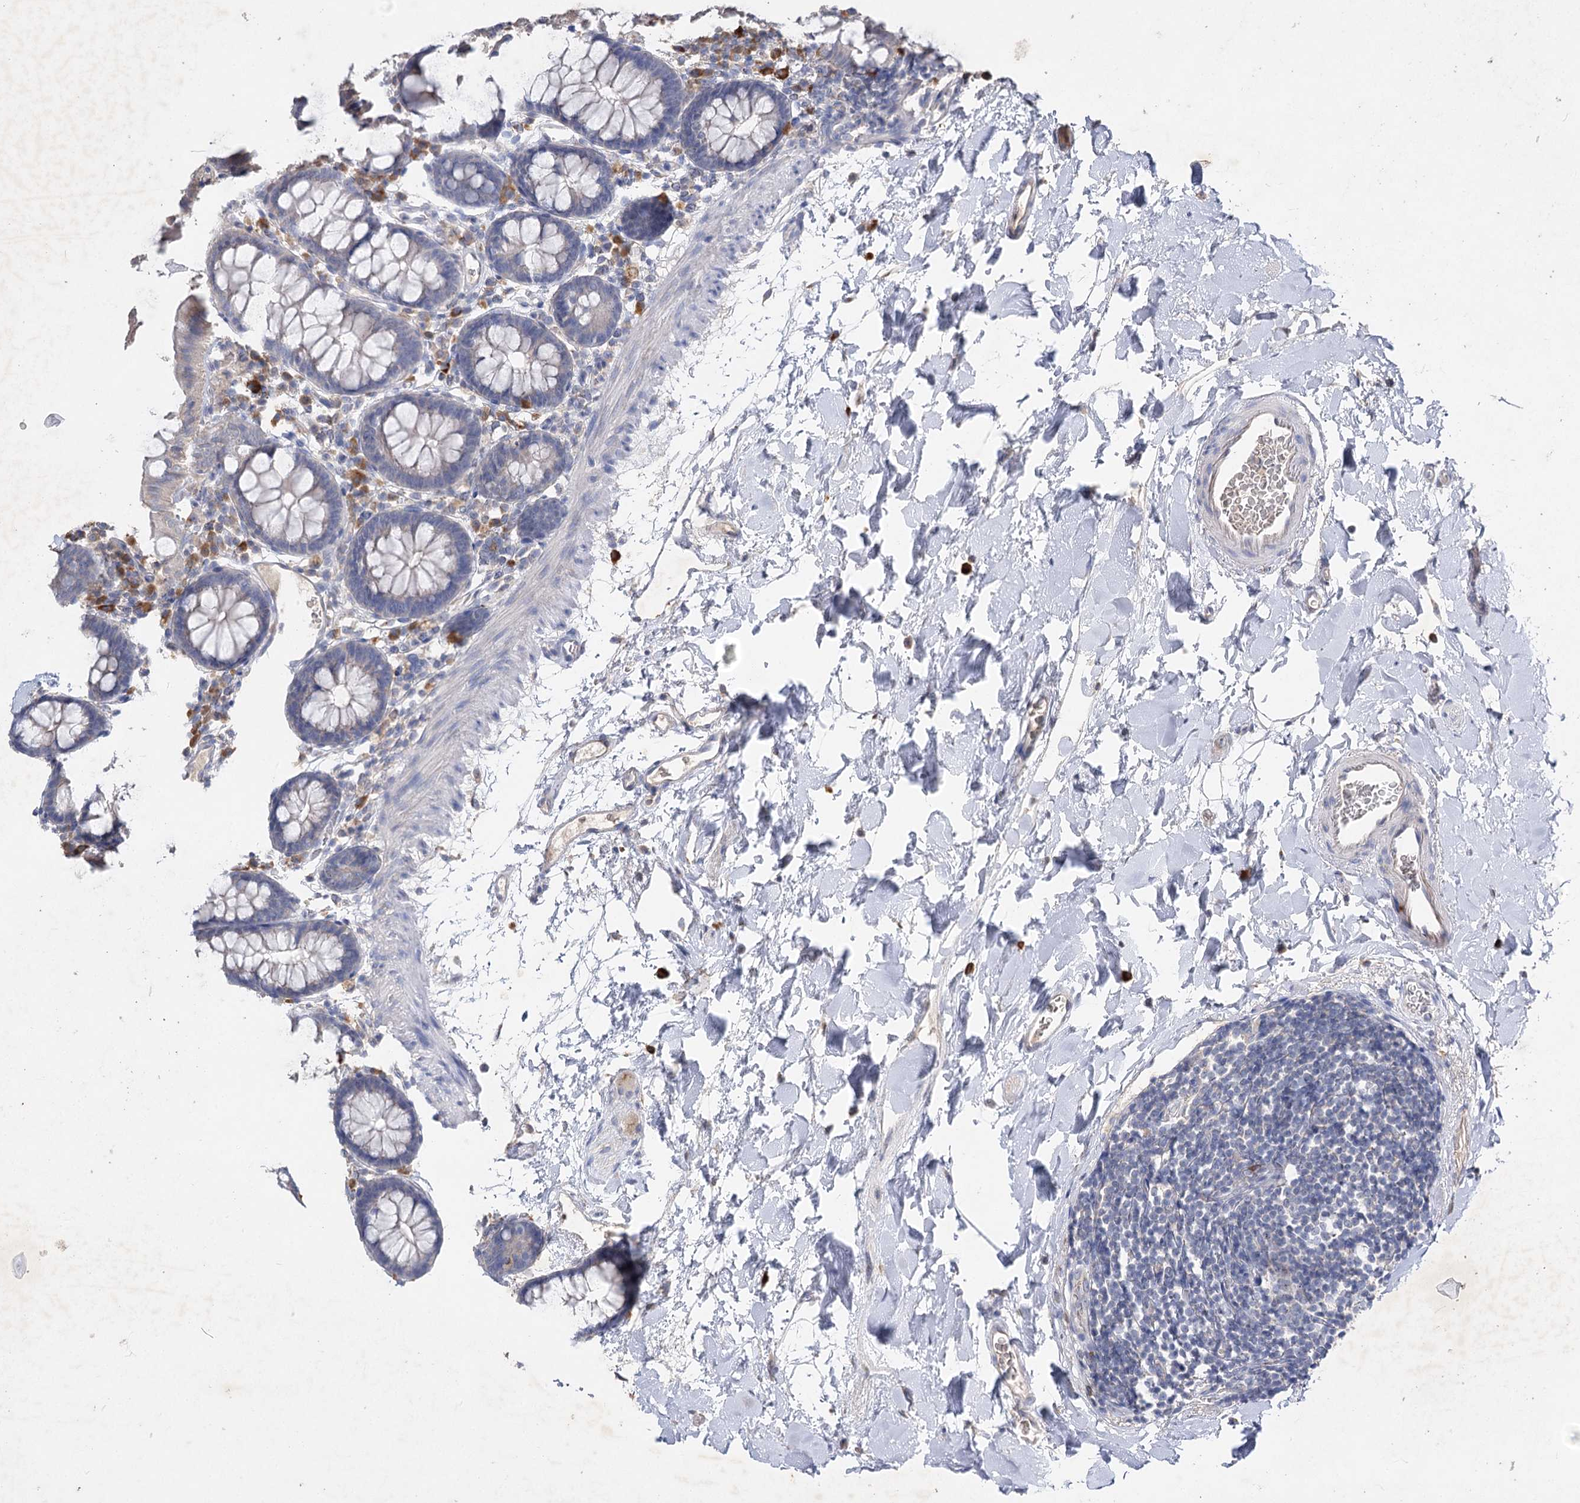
{"staining": {"intensity": "negative", "quantity": "none", "location": "none"}, "tissue": "colon", "cell_type": "Endothelial cells", "image_type": "normal", "snomed": [{"axis": "morphology", "description": "Normal tissue, NOS"}, {"axis": "topography", "description": "Colon"}], "caption": "The micrograph demonstrates no staining of endothelial cells in benign colon. (DAB (3,3'-diaminobenzidine) immunohistochemistry (IHC) with hematoxylin counter stain).", "gene": "IL1RAP", "patient": {"sex": "male", "age": 75}}